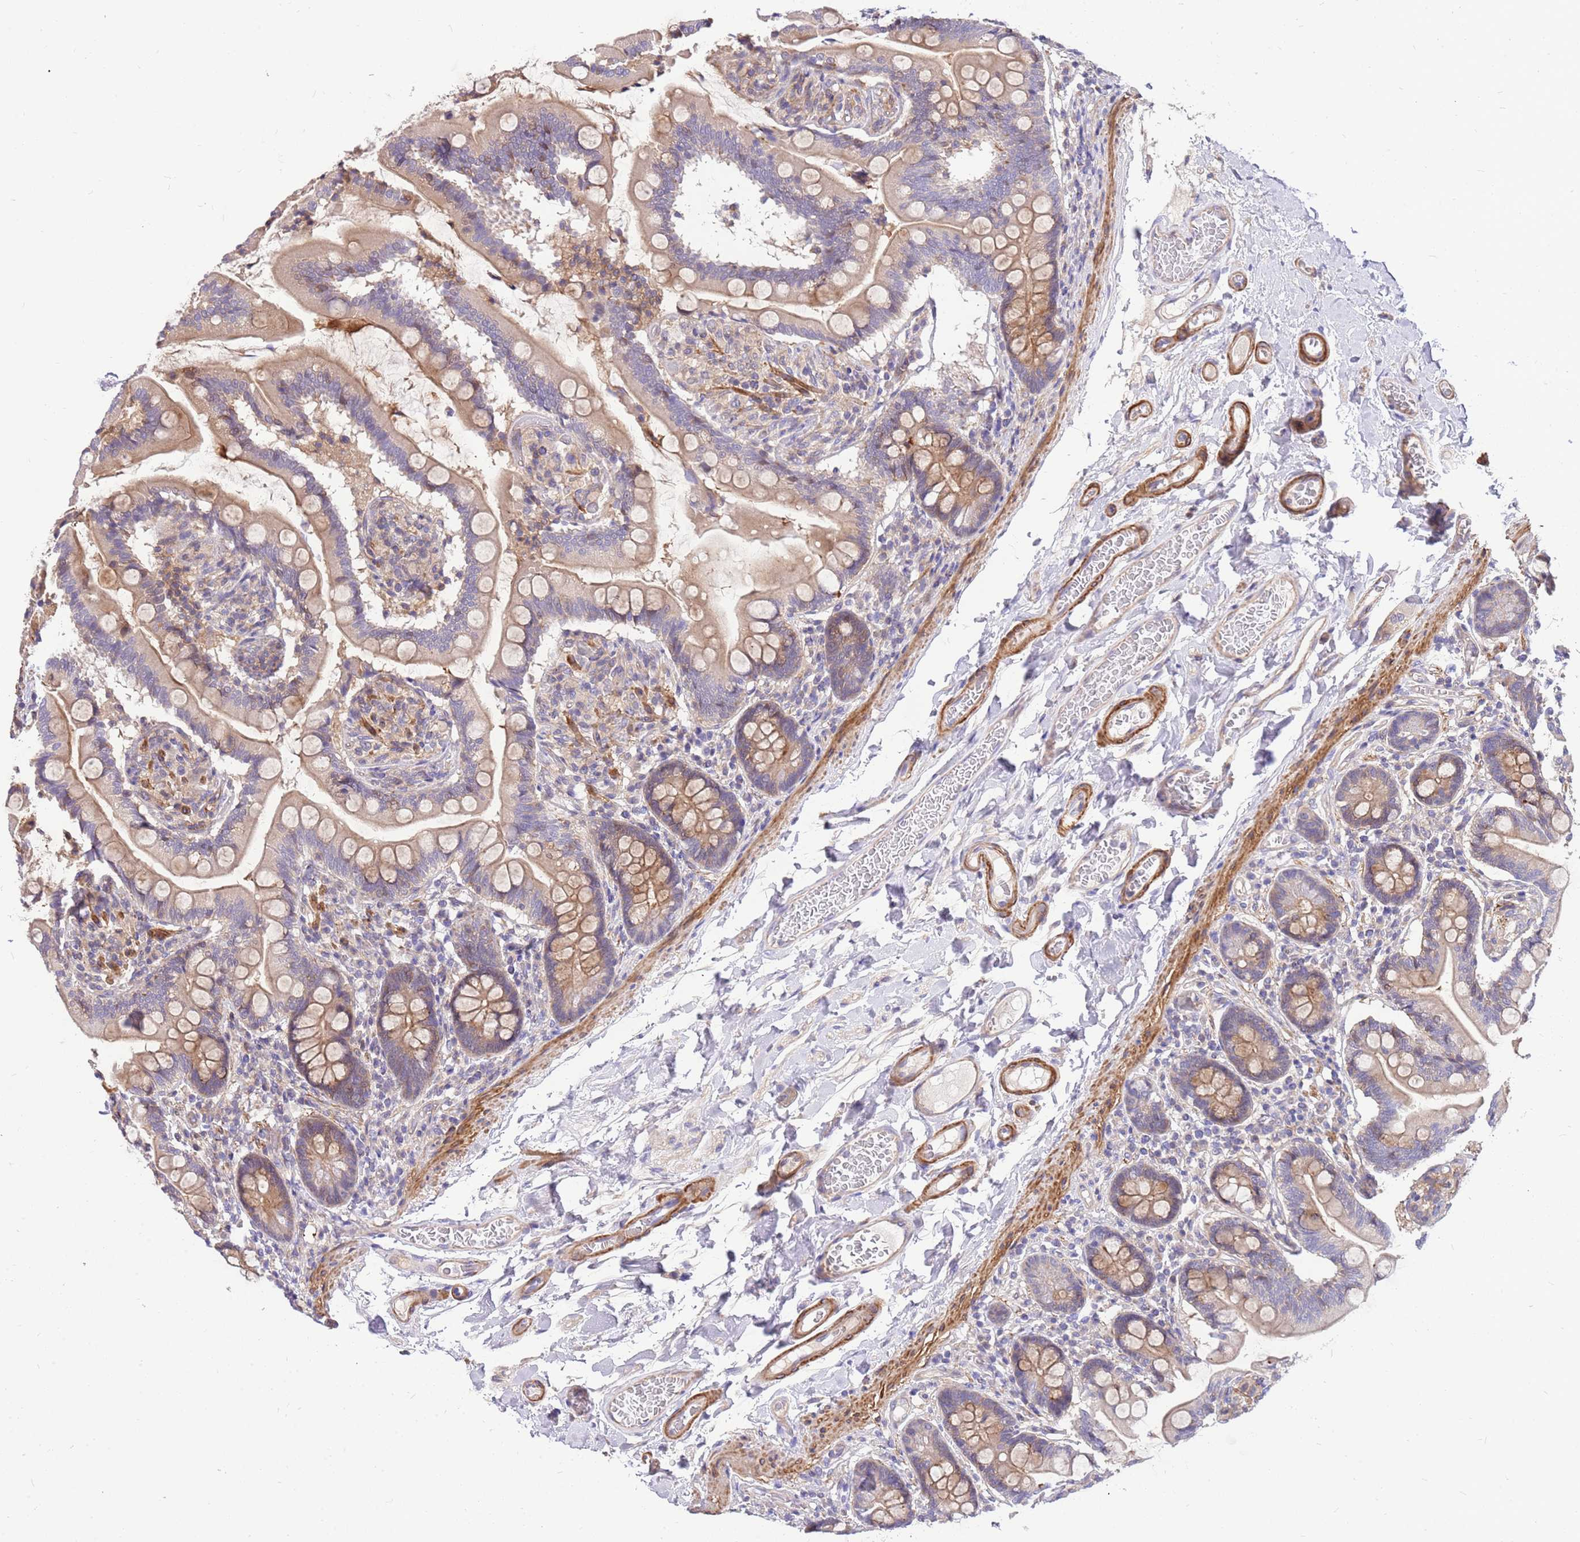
{"staining": {"intensity": "moderate", "quantity": ">75%", "location": "cytoplasmic/membranous"}, "tissue": "small intestine", "cell_type": "Glandular cells", "image_type": "normal", "snomed": [{"axis": "morphology", "description": "Normal tissue, NOS"}, {"axis": "topography", "description": "Small intestine"}], "caption": "Glandular cells exhibit medium levels of moderate cytoplasmic/membranous staining in approximately >75% of cells in unremarkable small intestine.", "gene": "MVD", "patient": {"sex": "female", "age": 64}}